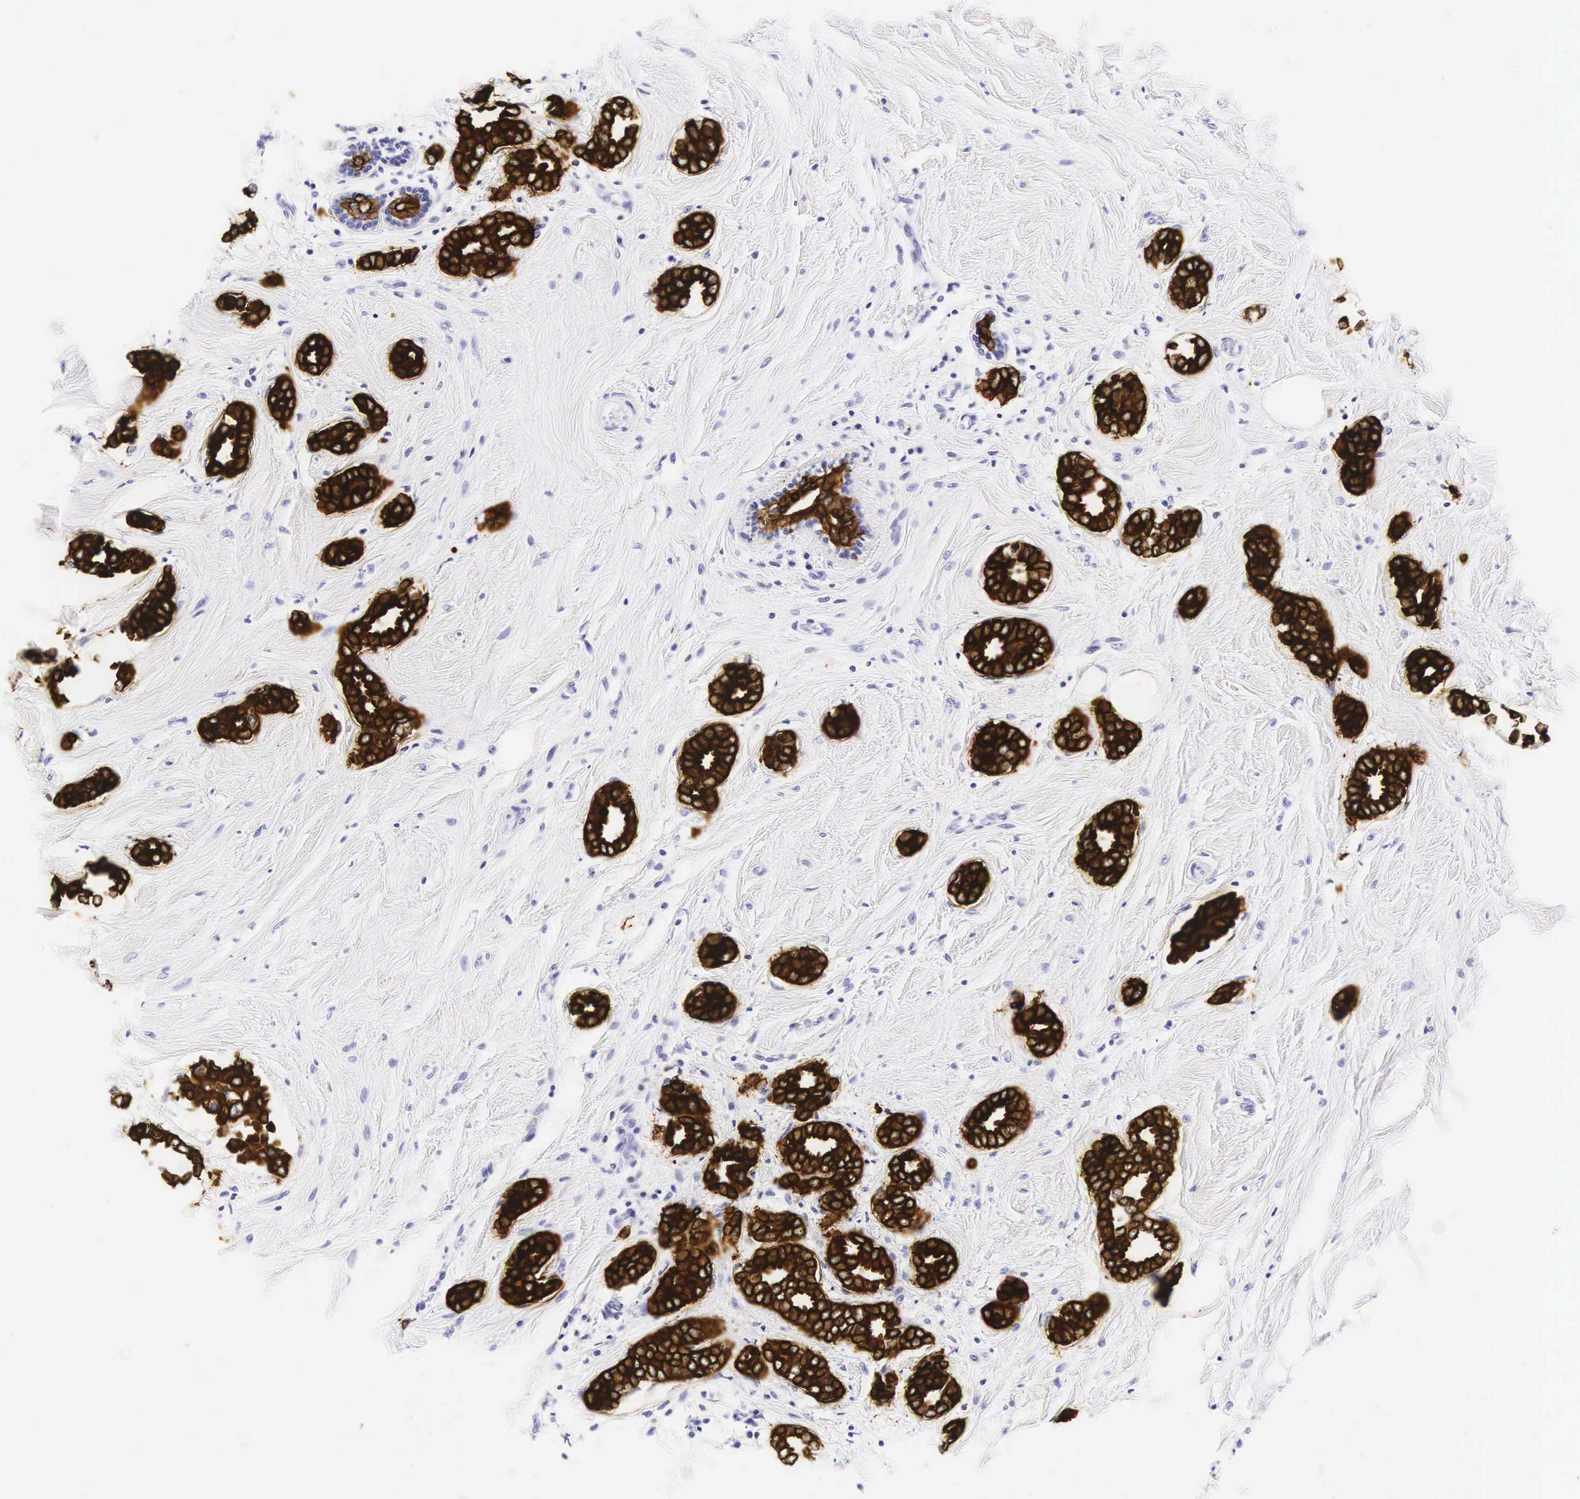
{"staining": {"intensity": "strong", "quantity": ">75%", "location": "cytoplasmic/membranous"}, "tissue": "breast cancer", "cell_type": "Tumor cells", "image_type": "cancer", "snomed": [{"axis": "morphology", "description": "Duct carcinoma"}, {"axis": "topography", "description": "Breast"}], "caption": "Immunohistochemical staining of breast cancer displays high levels of strong cytoplasmic/membranous protein expression in approximately >75% of tumor cells. The staining is performed using DAB brown chromogen to label protein expression. The nuclei are counter-stained blue using hematoxylin.", "gene": "KRT18", "patient": {"sex": "female", "age": 50}}